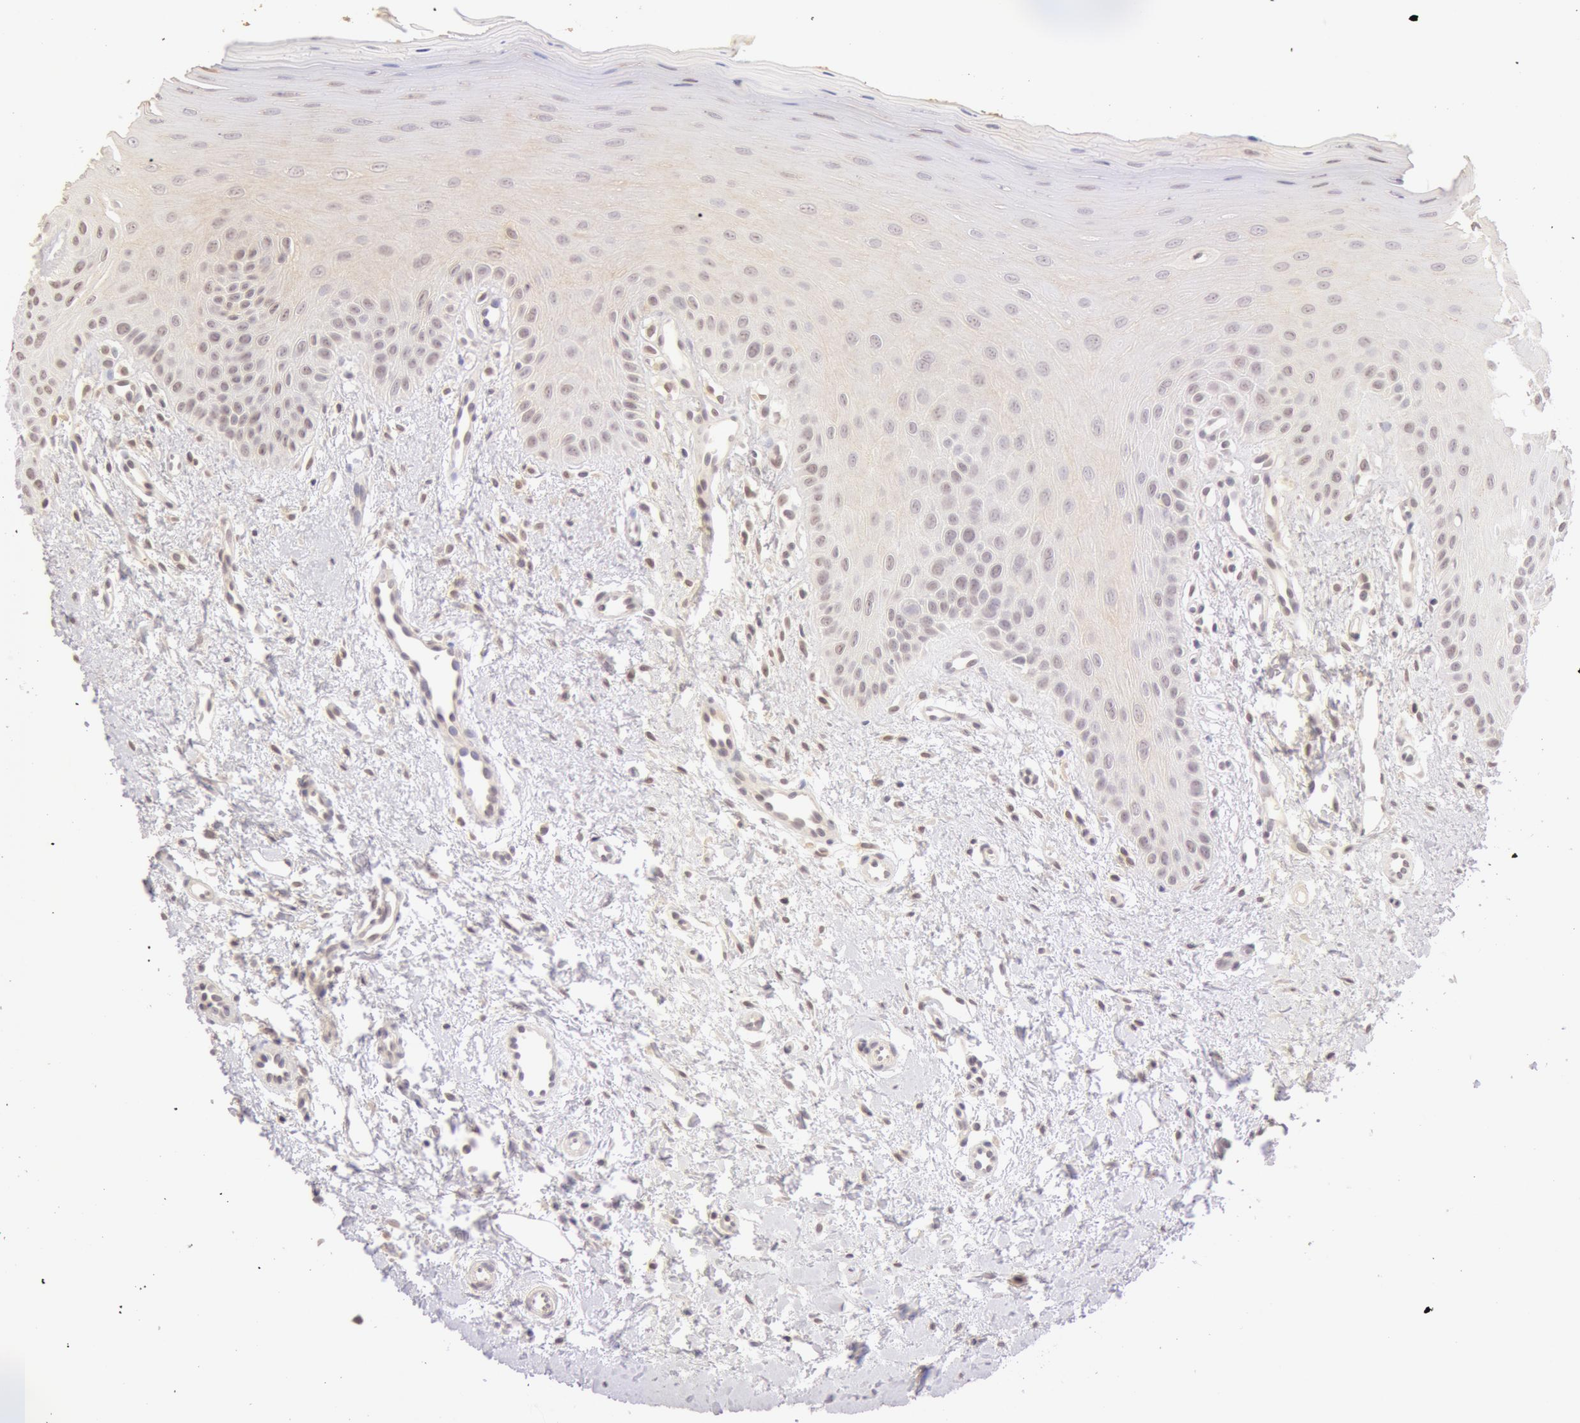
{"staining": {"intensity": "negative", "quantity": "none", "location": "none"}, "tissue": "oral mucosa", "cell_type": "Squamous epithelial cells", "image_type": "normal", "snomed": [{"axis": "morphology", "description": "Normal tissue, NOS"}, {"axis": "topography", "description": "Oral tissue"}], "caption": "This is a micrograph of IHC staining of benign oral mucosa, which shows no positivity in squamous epithelial cells.", "gene": "ZNF597", "patient": {"sex": "female", "age": 23}}